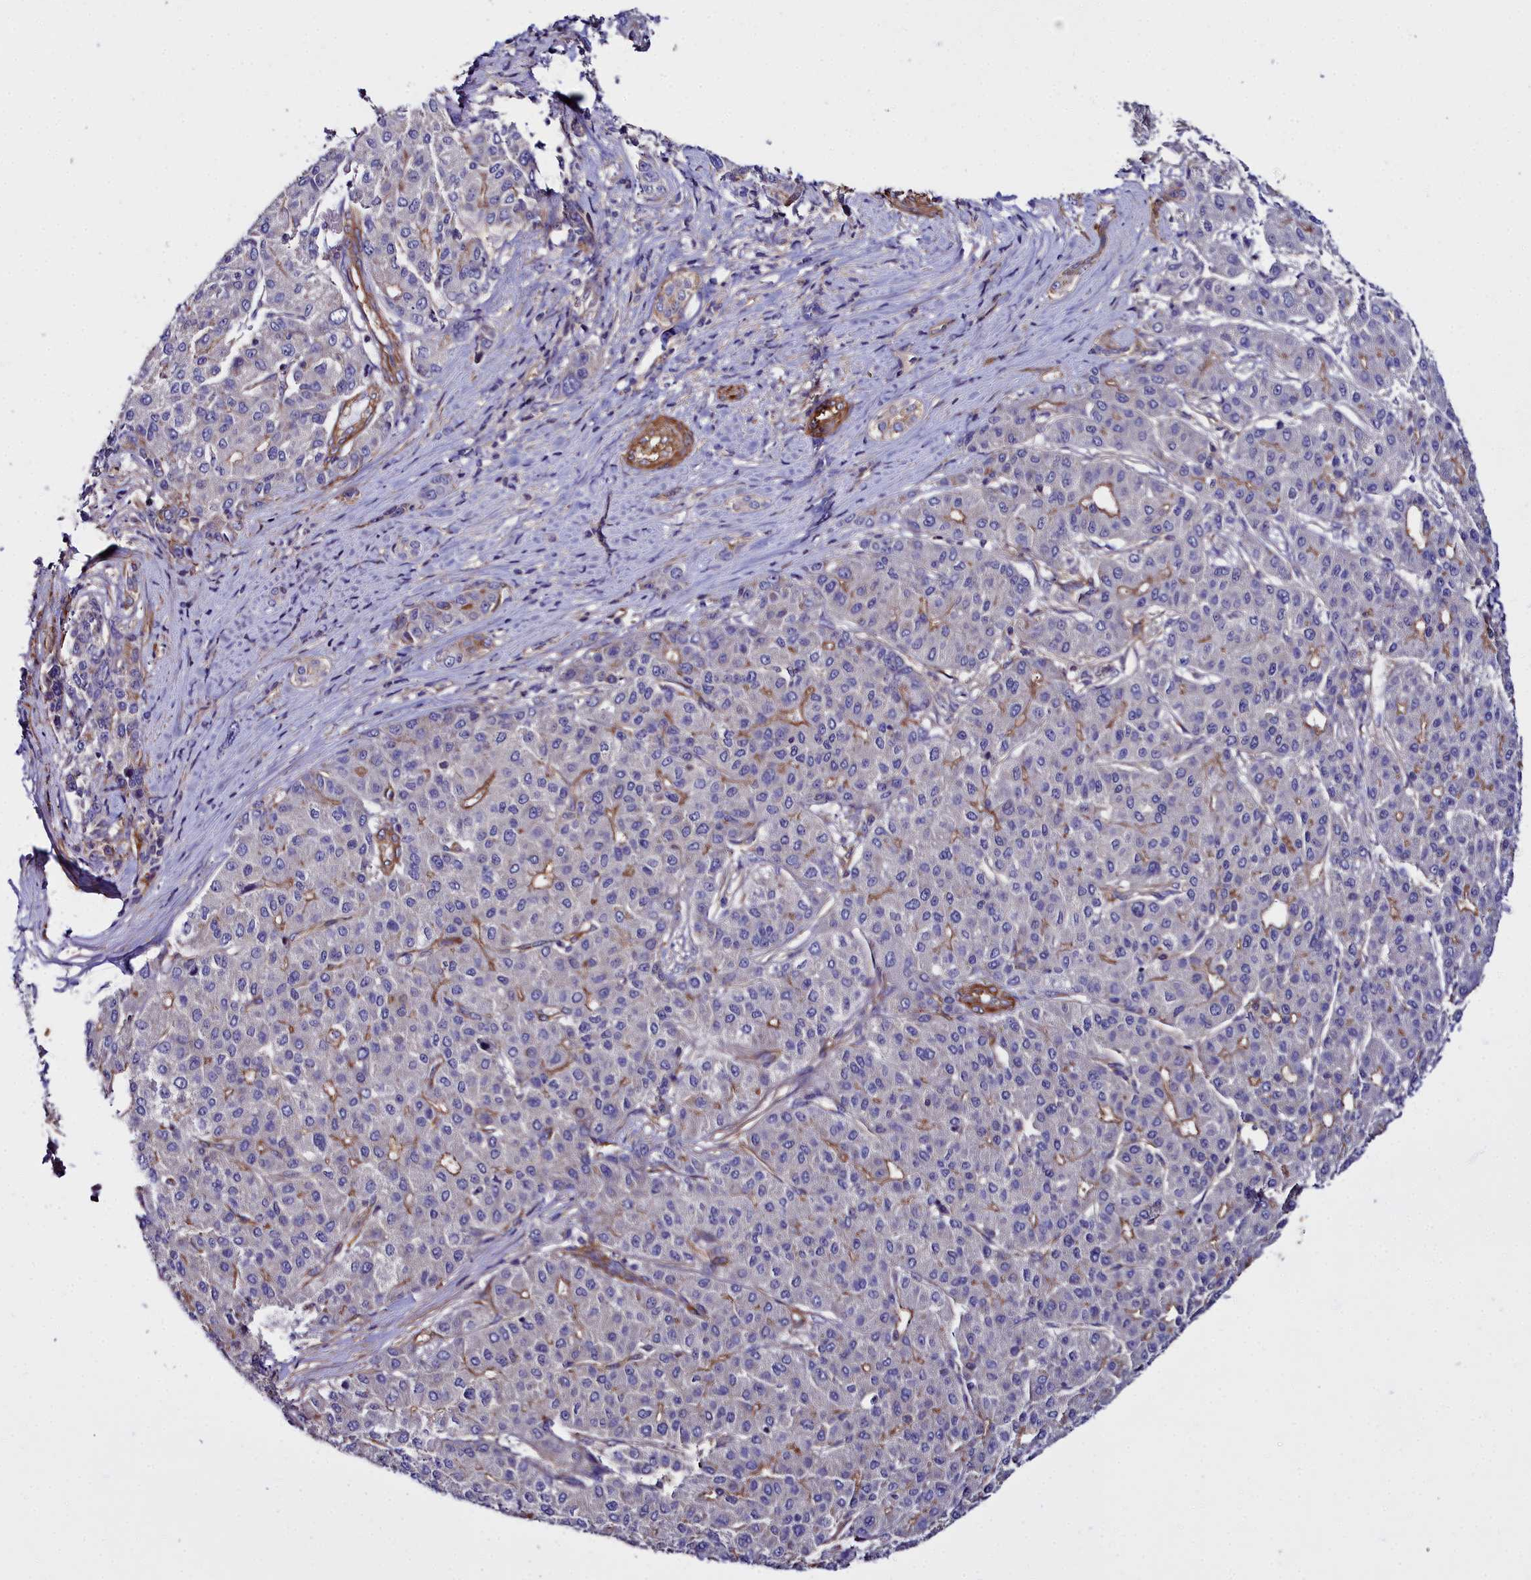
{"staining": {"intensity": "moderate", "quantity": "<25%", "location": "cytoplasmic/membranous"}, "tissue": "liver cancer", "cell_type": "Tumor cells", "image_type": "cancer", "snomed": [{"axis": "morphology", "description": "Carcinoma, Hepatocellular, NOS"}, {"axis": "topography", "description": "Liver"}], "caption": "DAB (3,3'-diaminobenzidine) immunohistochemical staining of human hepatocellular carcinoma (liver) demonstrates moderate cytoplasmic/membranous protein expression in about <25% of tumor cells.", "gene": "FADS3", "patient": {"sex": "male", "age": 65}}